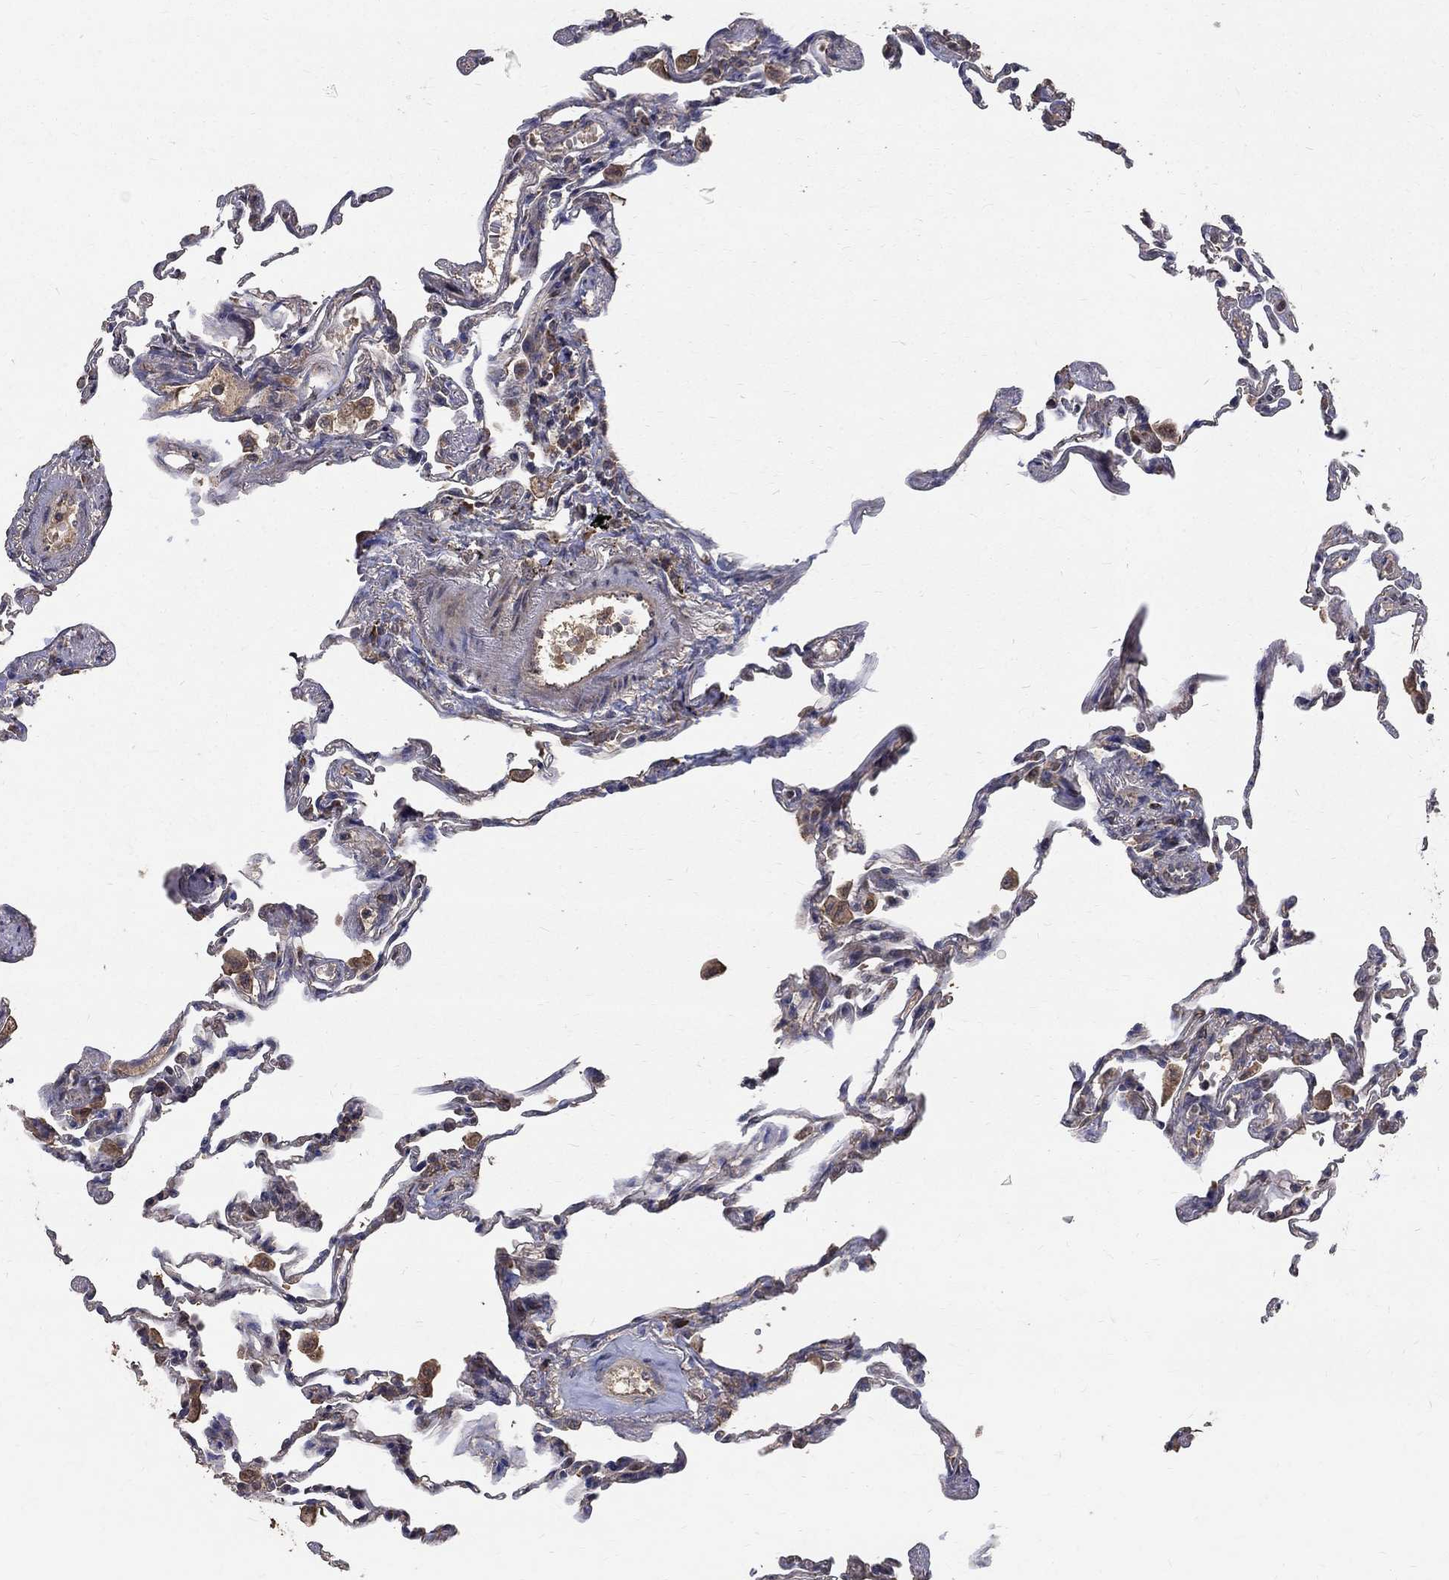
{"staining": {"intensity": "weak", "quantity": "<25%", "location": "cytoplasmic/membranous"}, "tissue": "lung", "cell_type": "Alveolar cells", "image_type": "normal", "snomed": [{"axis": "morphology", "description": "Normal tissue, NOS"}, {"axis": "topography", "description": "Lung"}], "caption": "Immunohistochemistry of normal human lung reveals no staining in alveolar cells. Brightfield microscopy of IHC stained with DAB (brown) and hematoxylin (blue), captured at high magnification.", "gene": "C17orf75", "patient": {"sex": "female", "age": 57}}